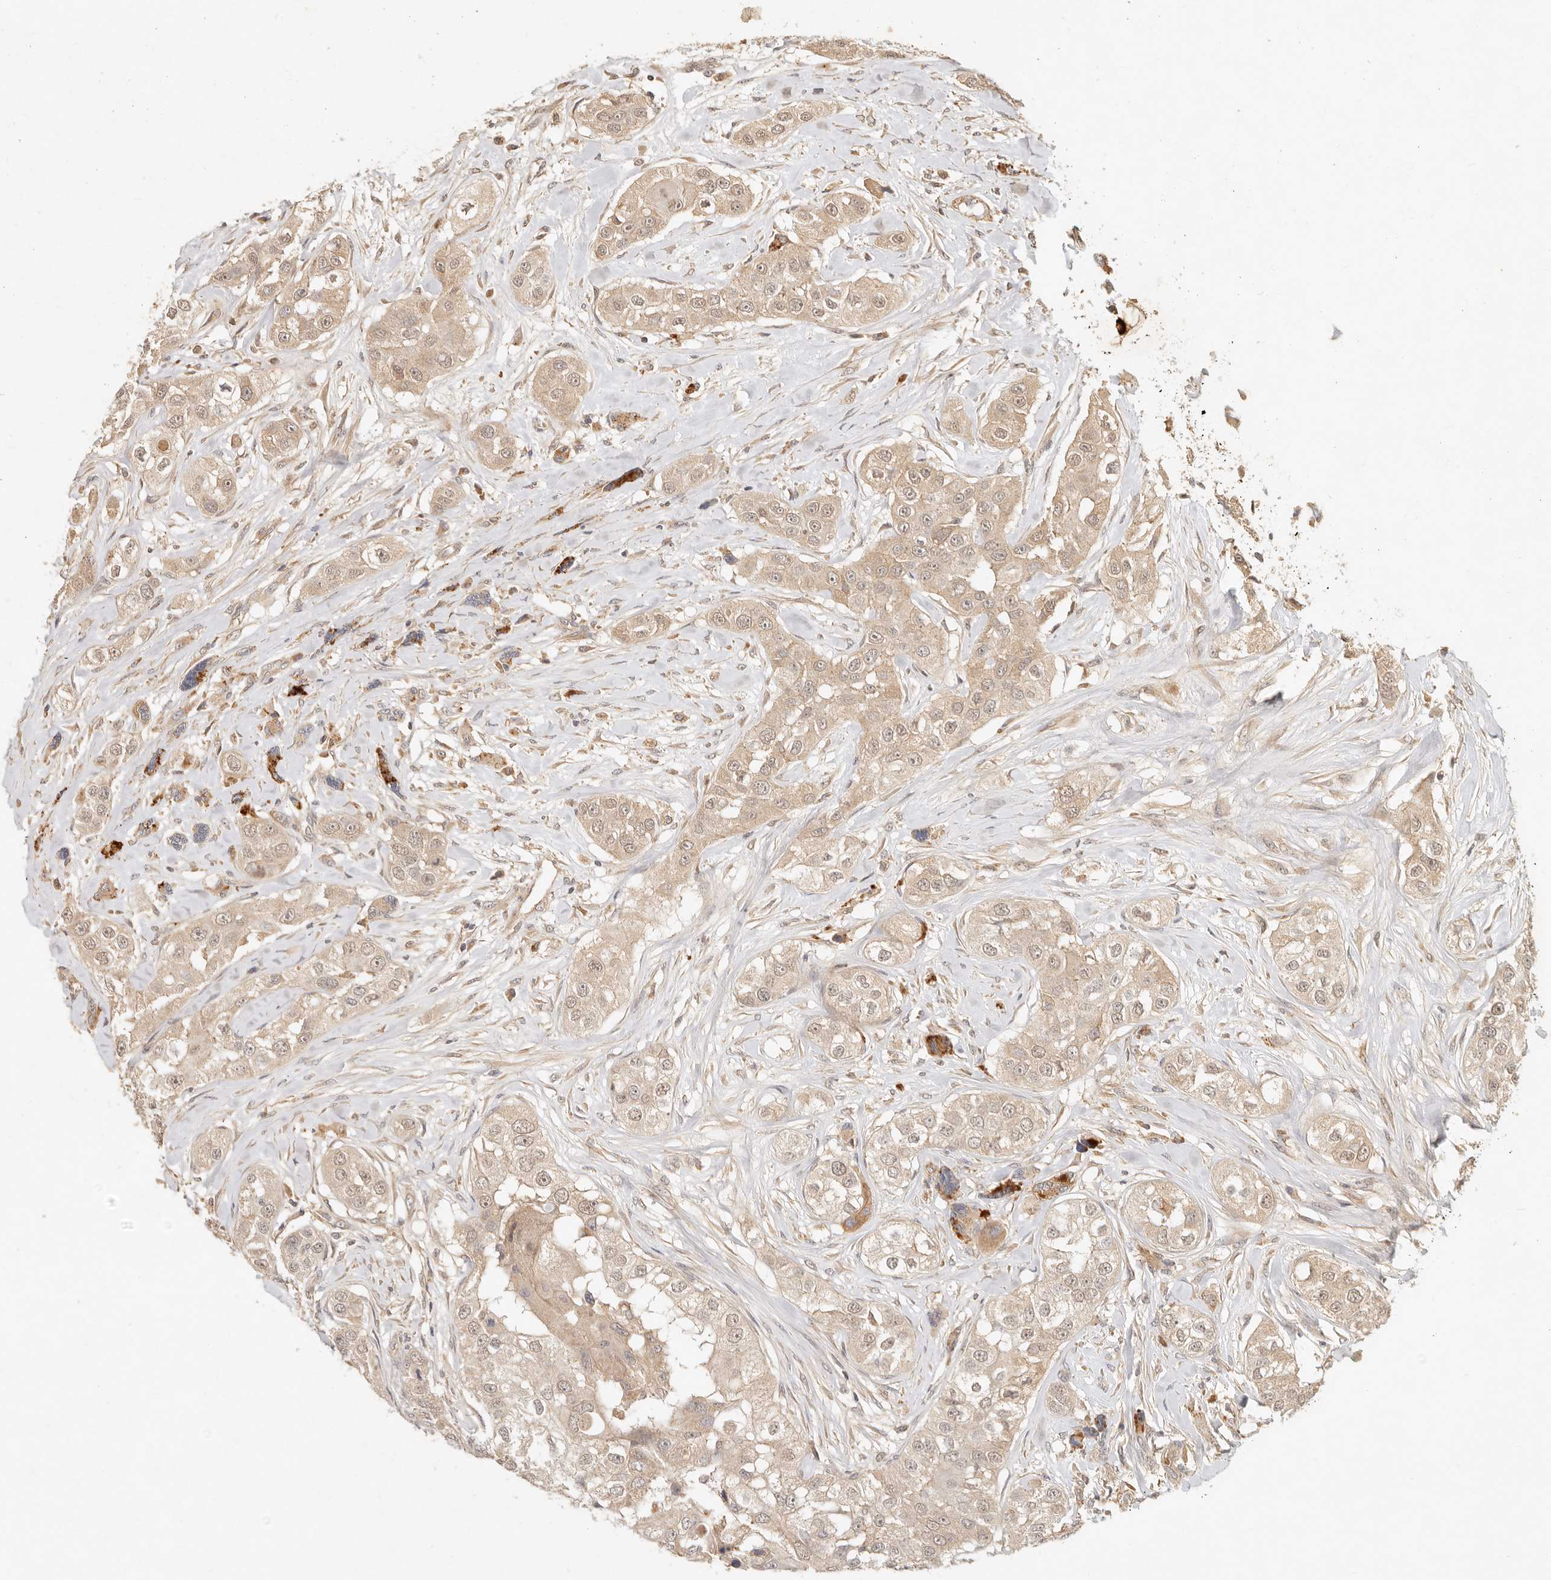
{"staining": {"intensity": "weak", "quantity": ">75%", "location": "cytoplasmic/membranous"}, "tissue": "head and neck cancer", "cell_type": "Tumor cells", "image_type": "cancer", "snomed": [{"axis": "morphology", "description": "Normal tissue, NOS"}, {"axis": "morphology", "description": "Squamous cell carcinoma, NOS"}, {"axis": "topography", "description": "Skeletal muscle"}, {"axis": "topography", "description": "Head-Neck"}], "caption": "The photomicrograph shows a brown stain indicating the presence of a protein in the cytoplasmic/membranous of tumor cells in head and neck cancer.", "gene": "FREM2", "patient": {"sex": "male", "age": 51}}